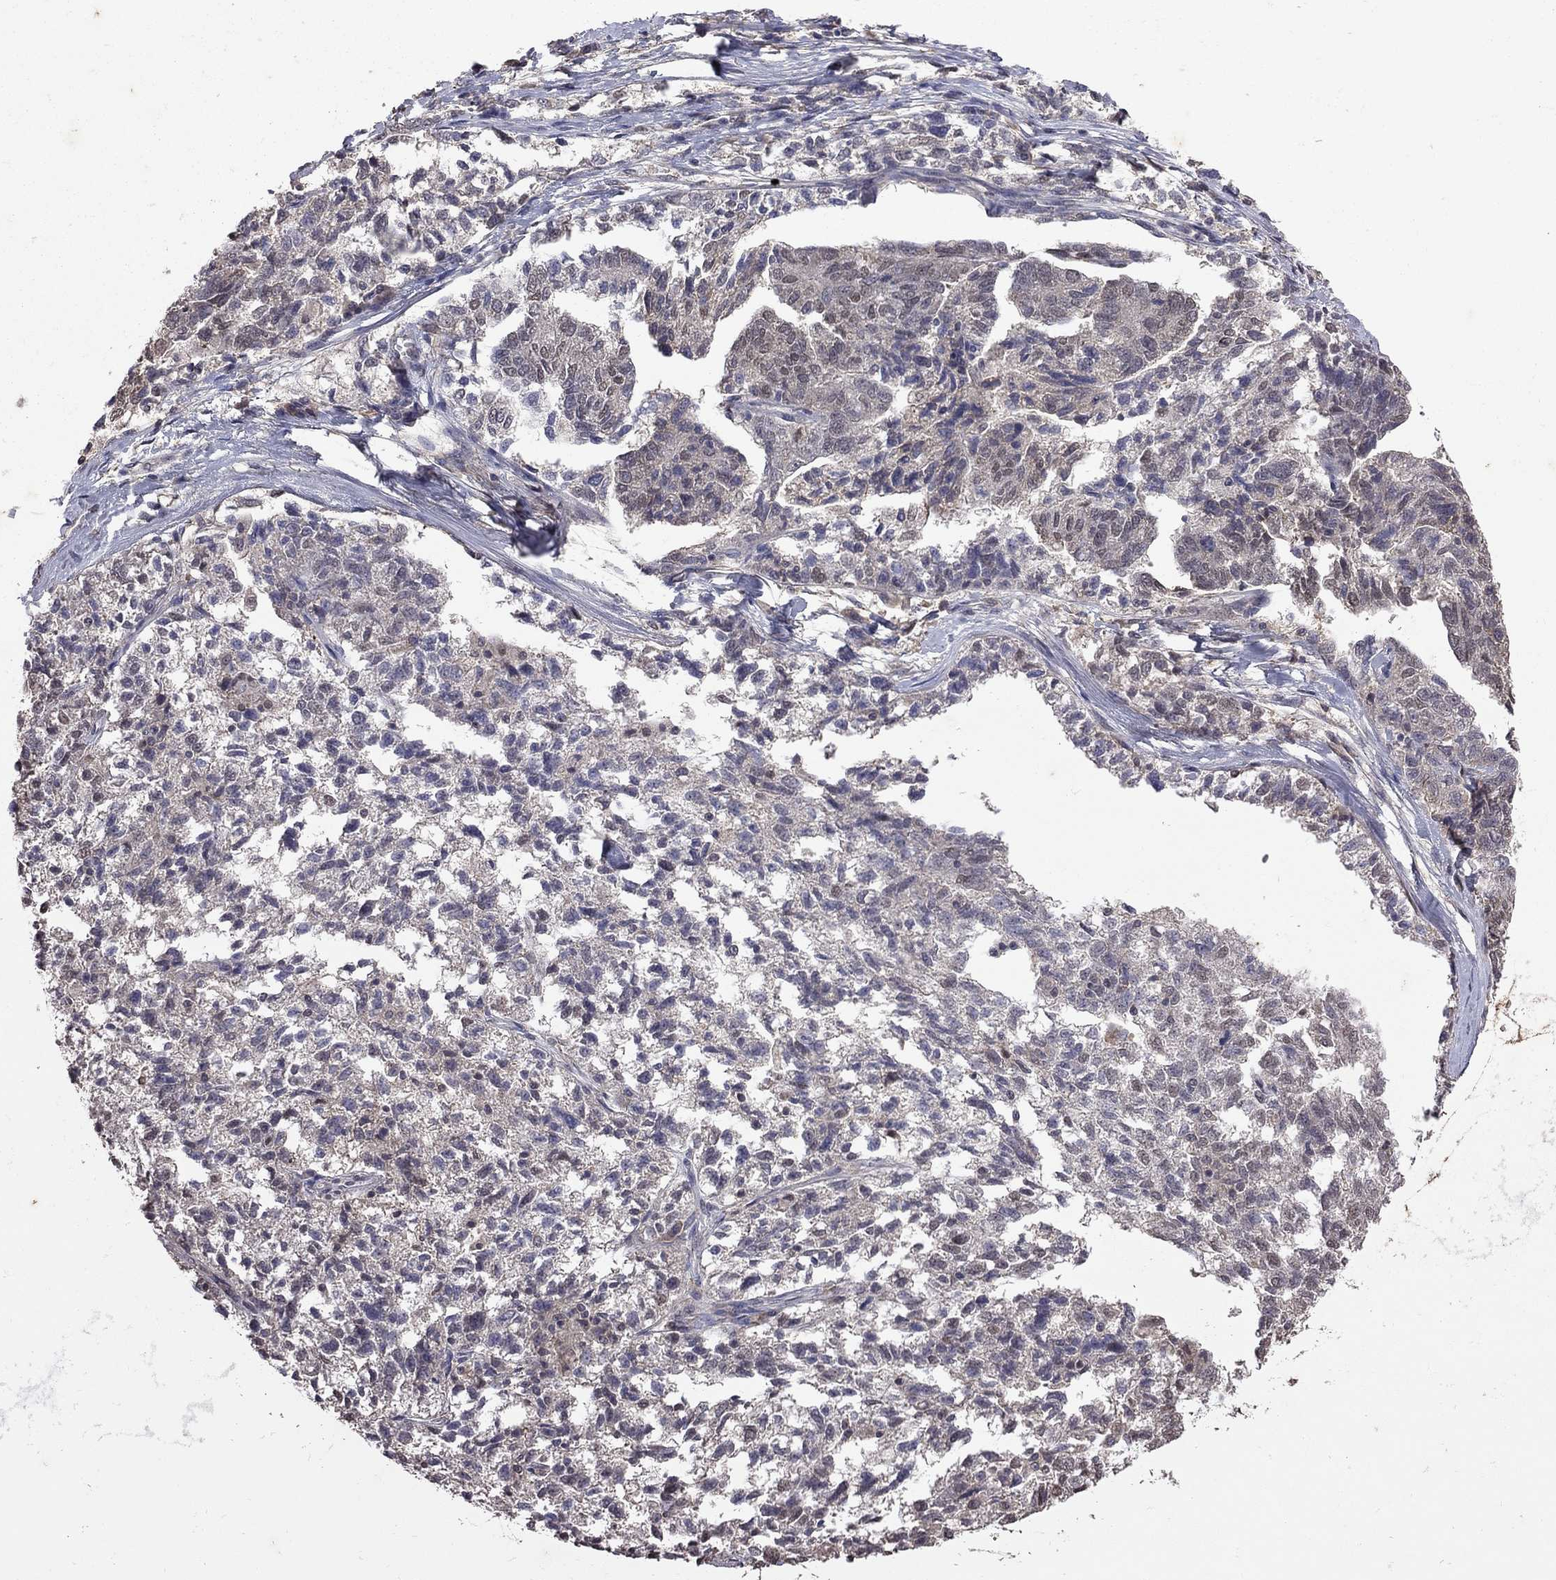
{"staining": {"intensity": "negative", "quantity": "none", "location": "none"}, "tissue": "ovarian cancer", "cell_type": "Tumor cells", "image_type": "cancer", "snomed": [{"axis": "morphology", "description": "Cystadenocarcinoma, serous, NOS"}, {"axis": "topography", "description": "Ovary"}], "caption": "An IHC image of ovarian serous cystadenocarcinoma is shown. There is no staining in tumor cells of ovarian serous cystadenocarcinoma.", "gene": "TSNARE1", "patient": {"sex": "female", "age": 71}}